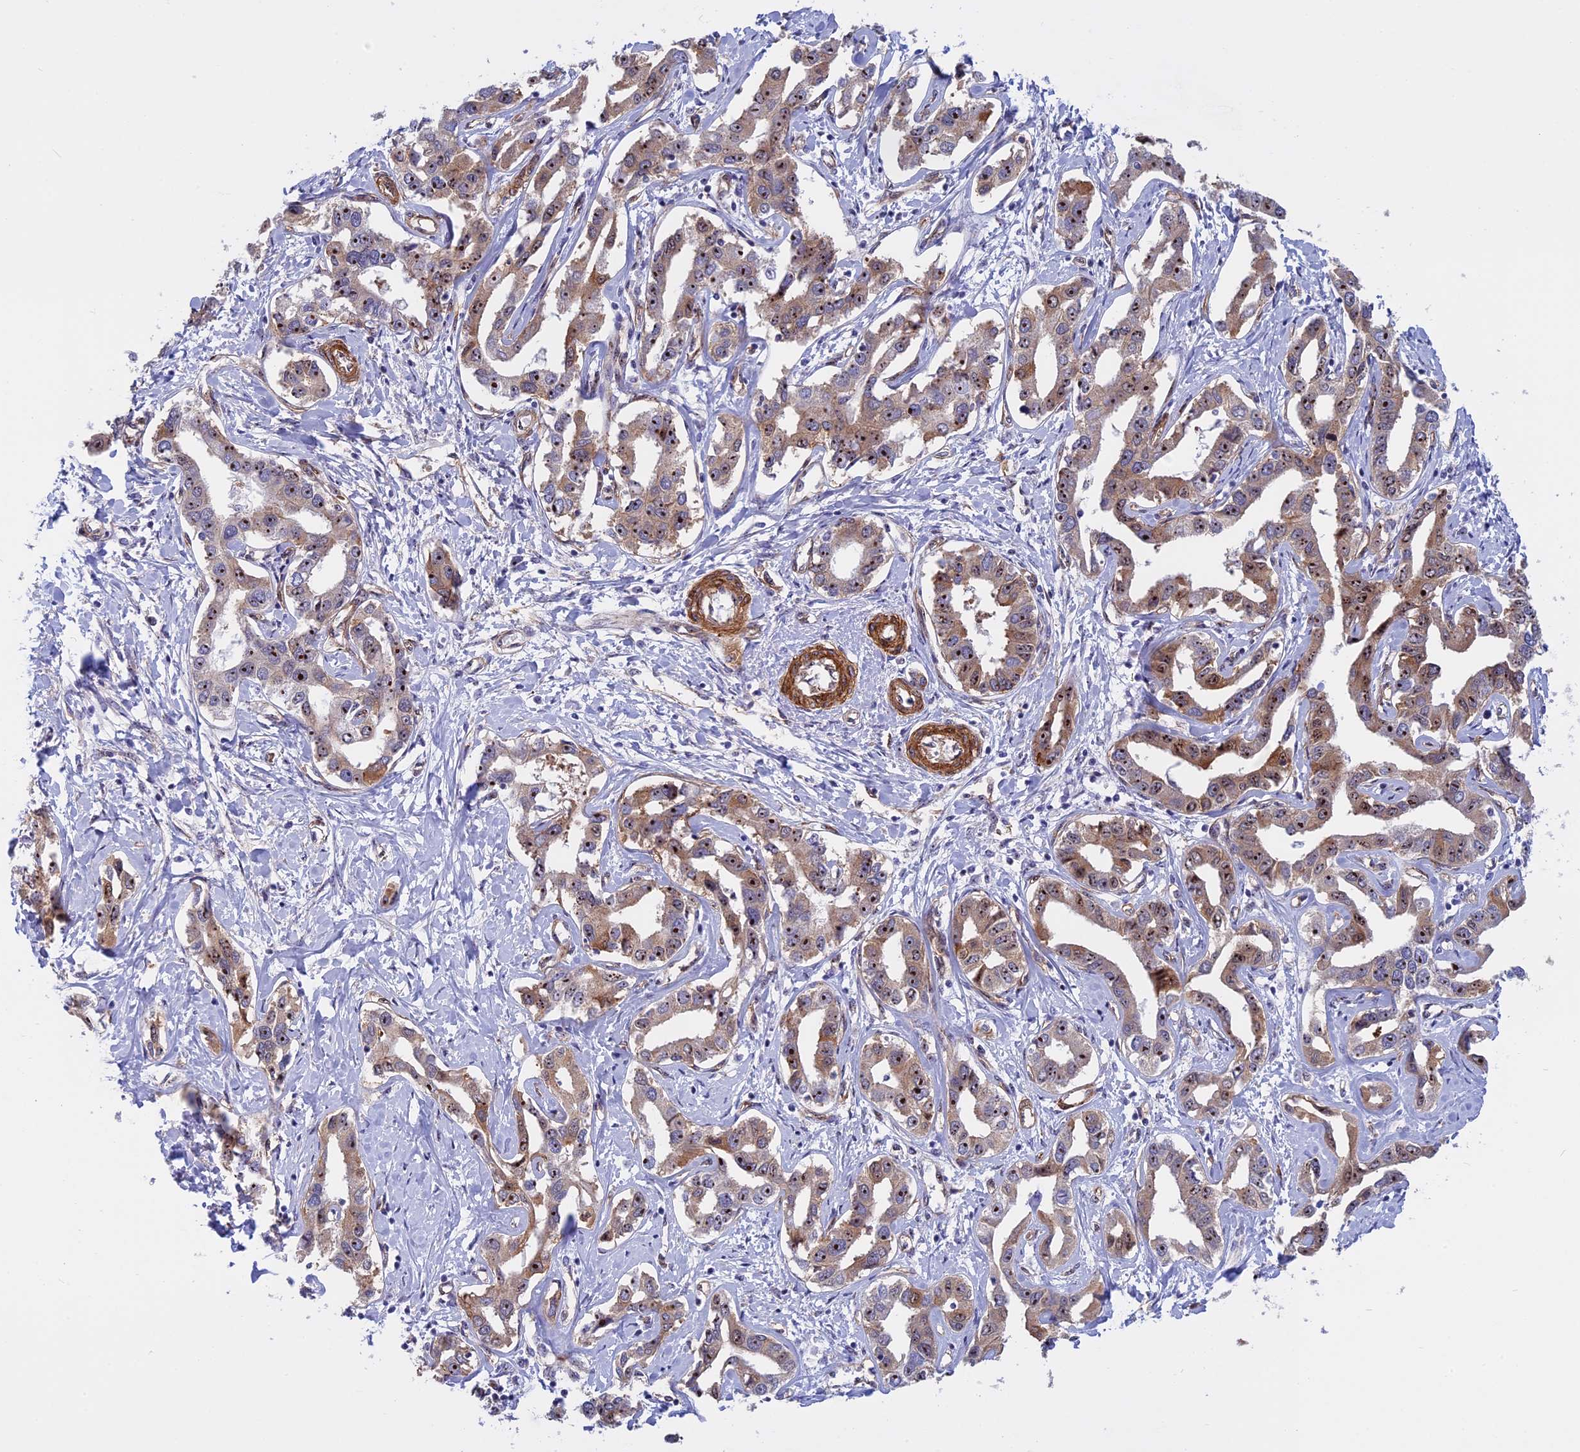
{"staining": {"intensity": "moderate", "quantity": ">75%", "location": "cytoplasmic/membranous,nuclear"}, "tissue": "liver cancer", "cell_type": "Tumor cells", "image_type": "cancer", "snomed": [{"axis": "morphology", "description": "Cholangiocarcinoma"}, {"axis": "topography", "description": "Liver"}], "caption": "Immunohistochemistry image of human liver cholangiocarcinoma stained for a protein (brown), which exhibits medium levels of moderate cytoplasmic/membranous and nuclear staining in about >75% of tumor cells.", "gene": "DBNDD1", "patient": {"sex": "male", "age": 59}}